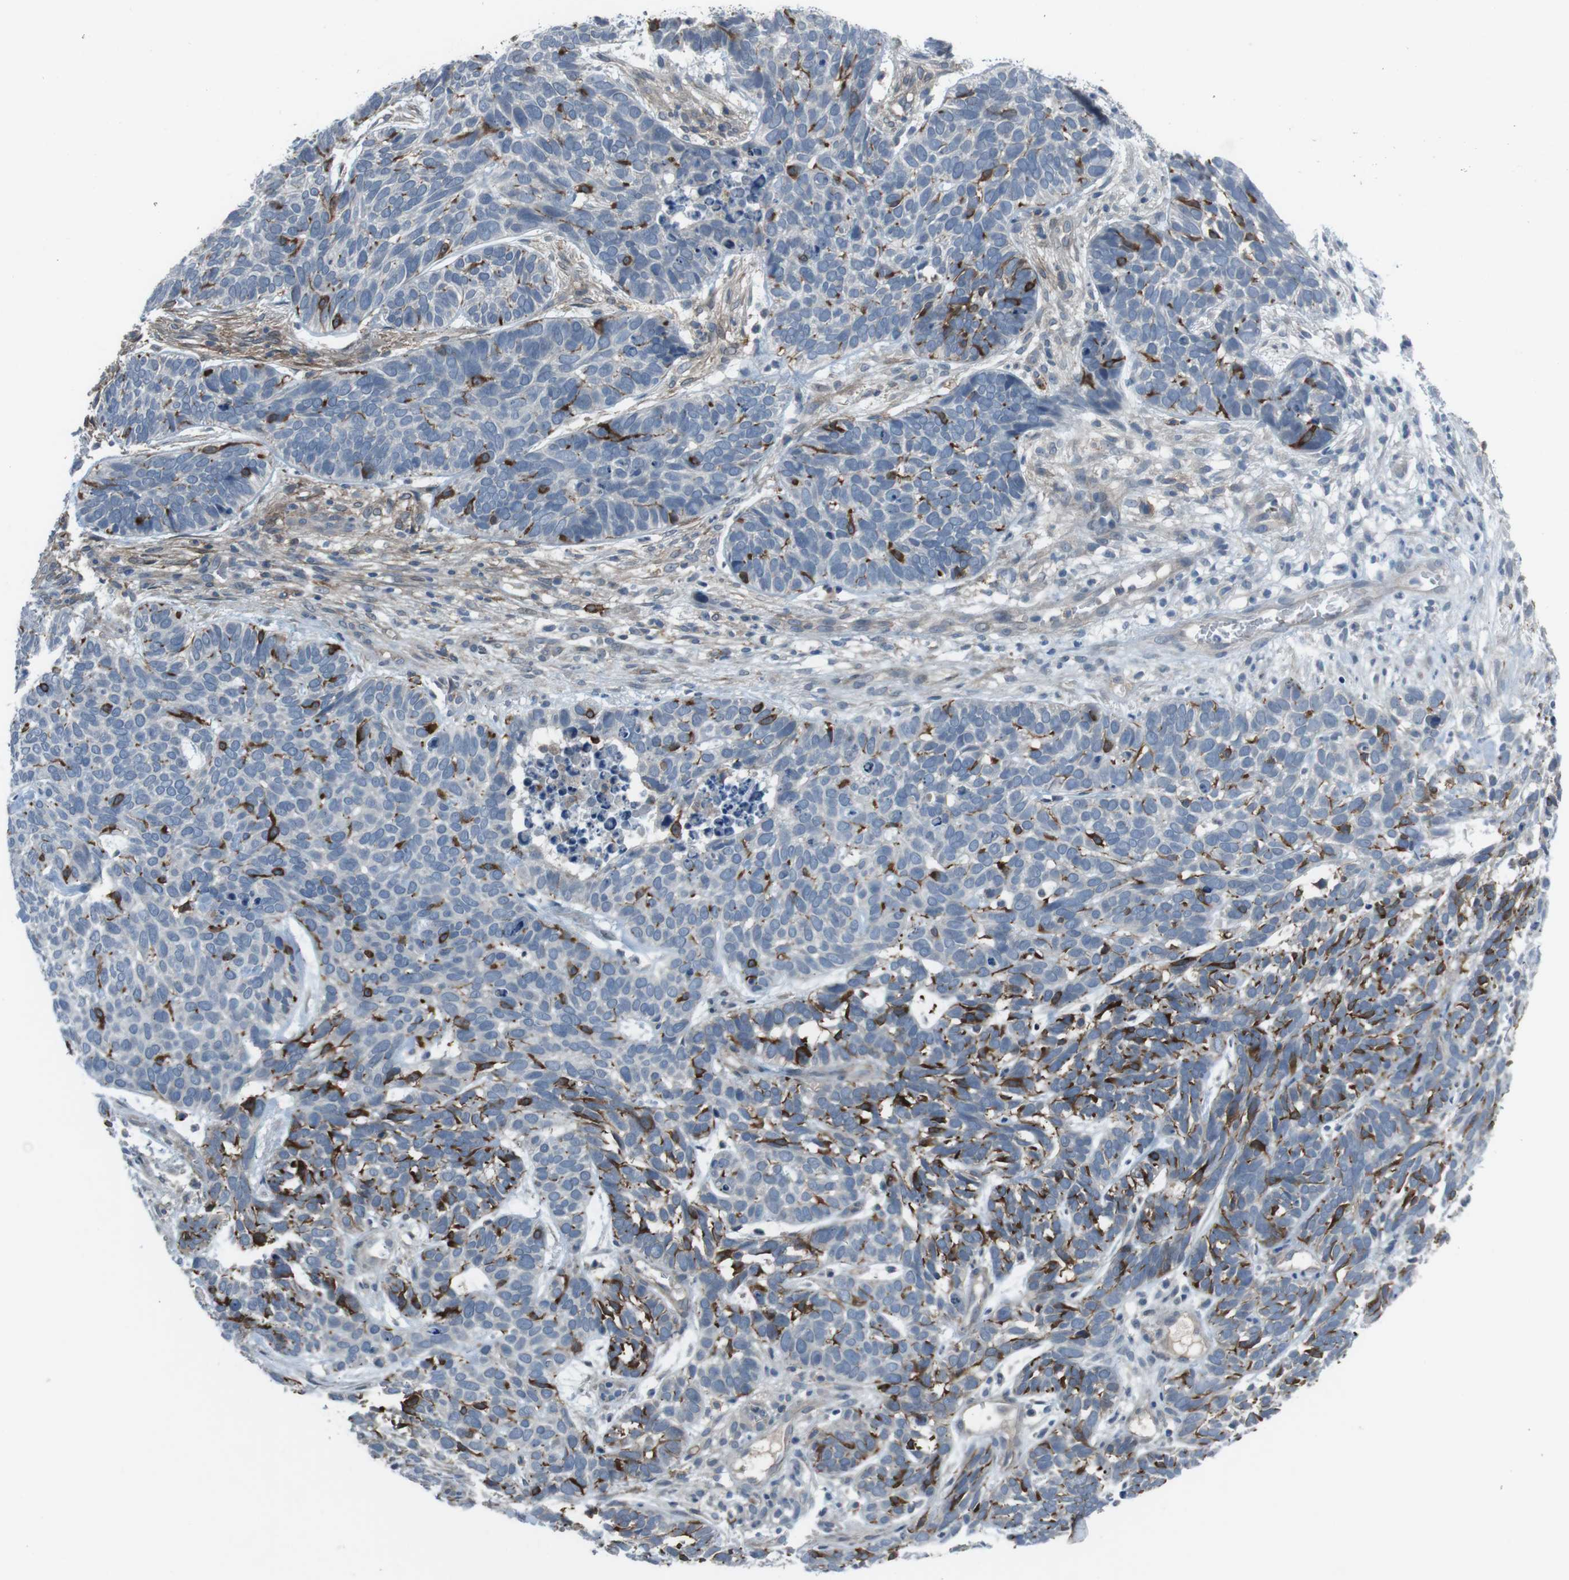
{"staining": {"intensity": "negative", "quantity": "none", "location": "none"}, "tissue": "skin cancer", "cell_type": "Tumor cells", "image_type": "cancer", "snomed": [{"axis": "morphology", "description": "Basal cell carcinoma"}, {"axis": "topography", "description": "Skin"}], "caption": "DAB immunohistochemical staining of skin basal cell carcinoma demonstrates no significant expression in tumor cells. The staining is performed using DAB (3,3'-diaminobenzidine) brown chromogen with nuclei counter-stained in using hematoxylin.", "gene": "ANK2", "patient": {"sex": "male", "age": 87}}